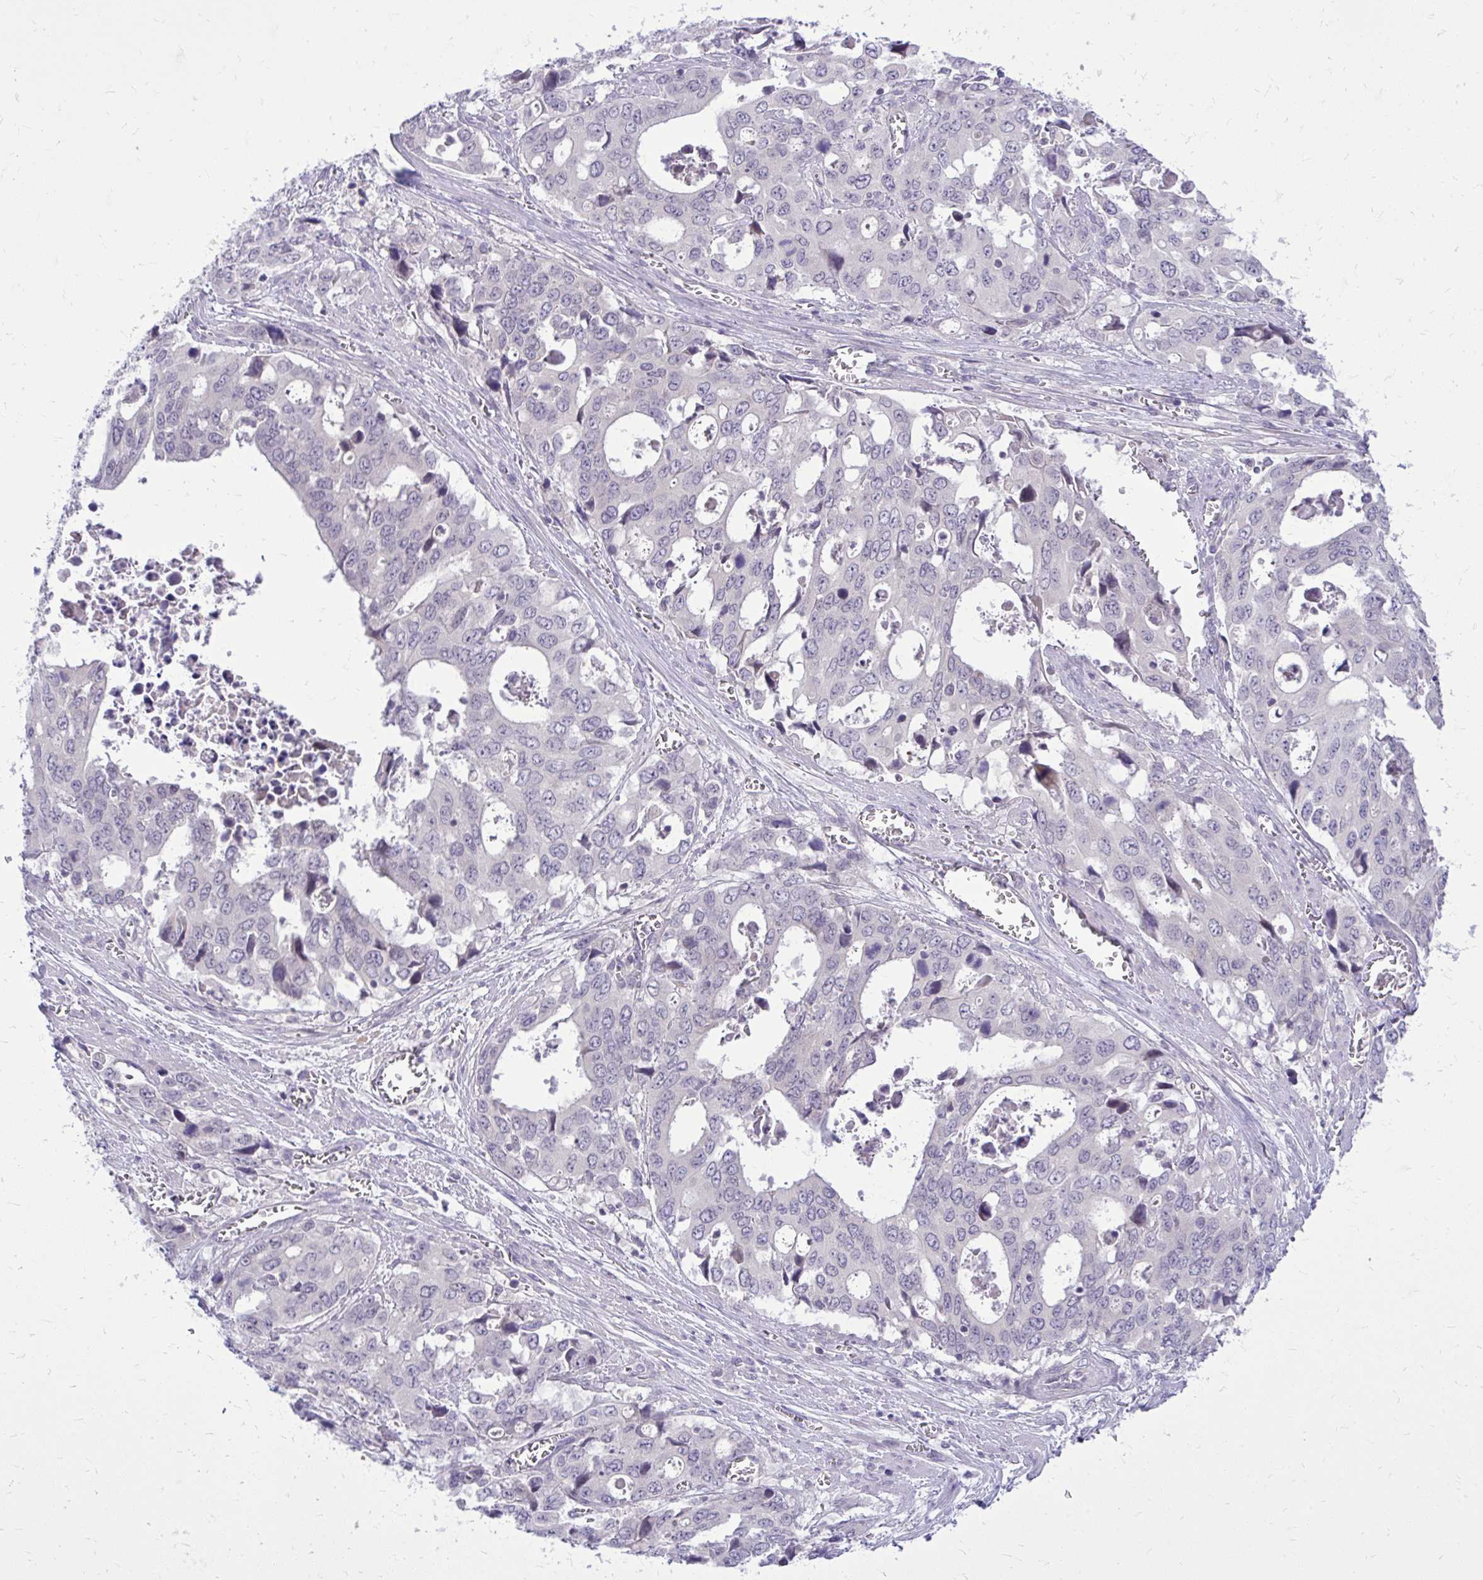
{"staining": {"intensity": "negative", "quantity": "none", "location": "none"}, "tissue": "stomach cancer", "cell_type": "Tumor cells", "image_type": "cancer", "snomed": [{"axis": "morphology", "description": "Adenocarcinoma, NOS"}, {"axis": "topography", "description": "Stomach, upper"}], "caption": "This is an immunohistochemistry (IHC) micrograph of stomach cancer (adenocarcinoma). There is no positivity in tumor cells.", "gene": "DPY19L1", "patient": {"sex": "male", "age": 74}}